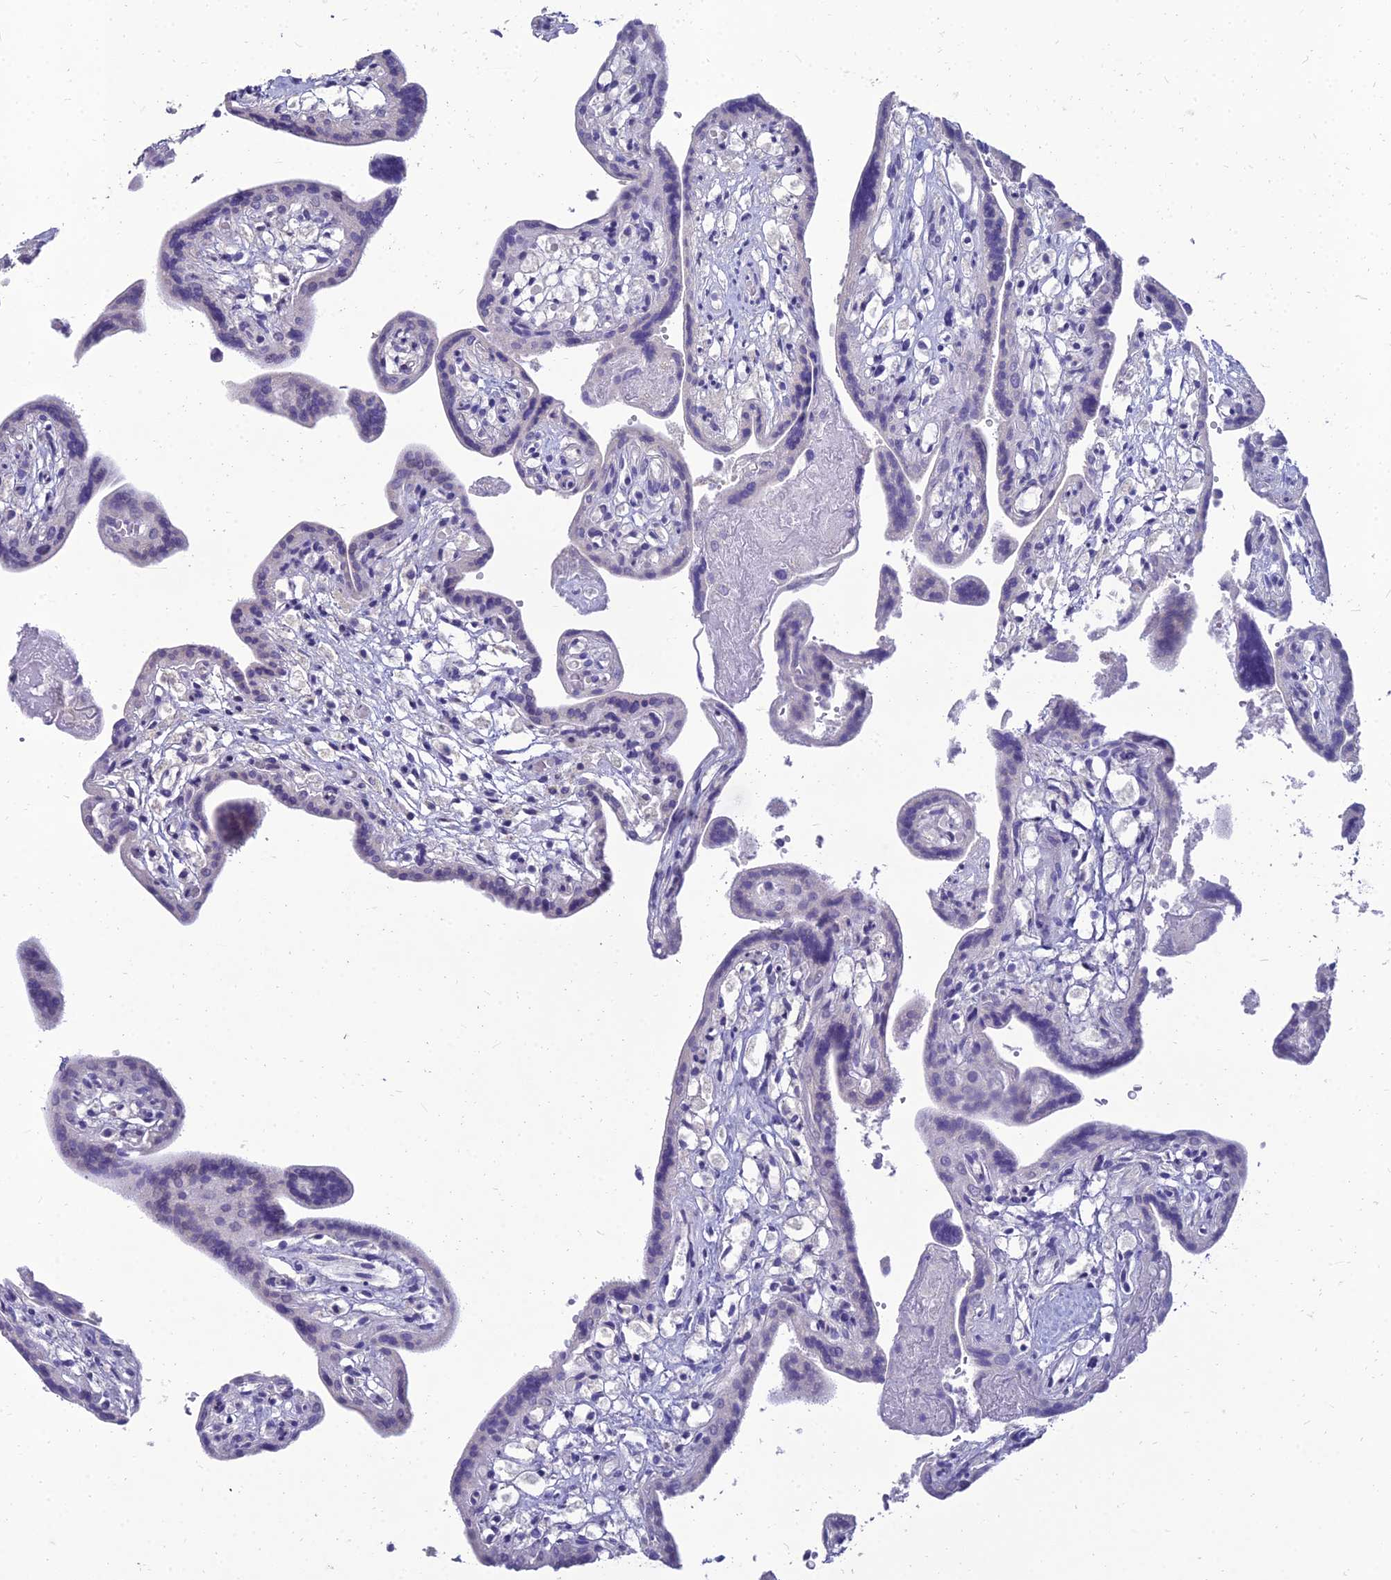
{"staining": {"intensity": "negative", "quantity": "none", "location": "none"}, "tissue": "placenta", "cell_type": "Trophoblastic cells", "image_type": "normal", "snomed": [{"axis": "morphology", "description": "Normal tissue, NOS"}, {"axis": "topography", "description": "Placenta"}], "caption": "This is an immunohistochemistry (IHC) micrograph of normal placenta. There is no positivity in trophoblastic cells.", "gene": "NPY", "patient": {"sex": "female", "age": 37}}